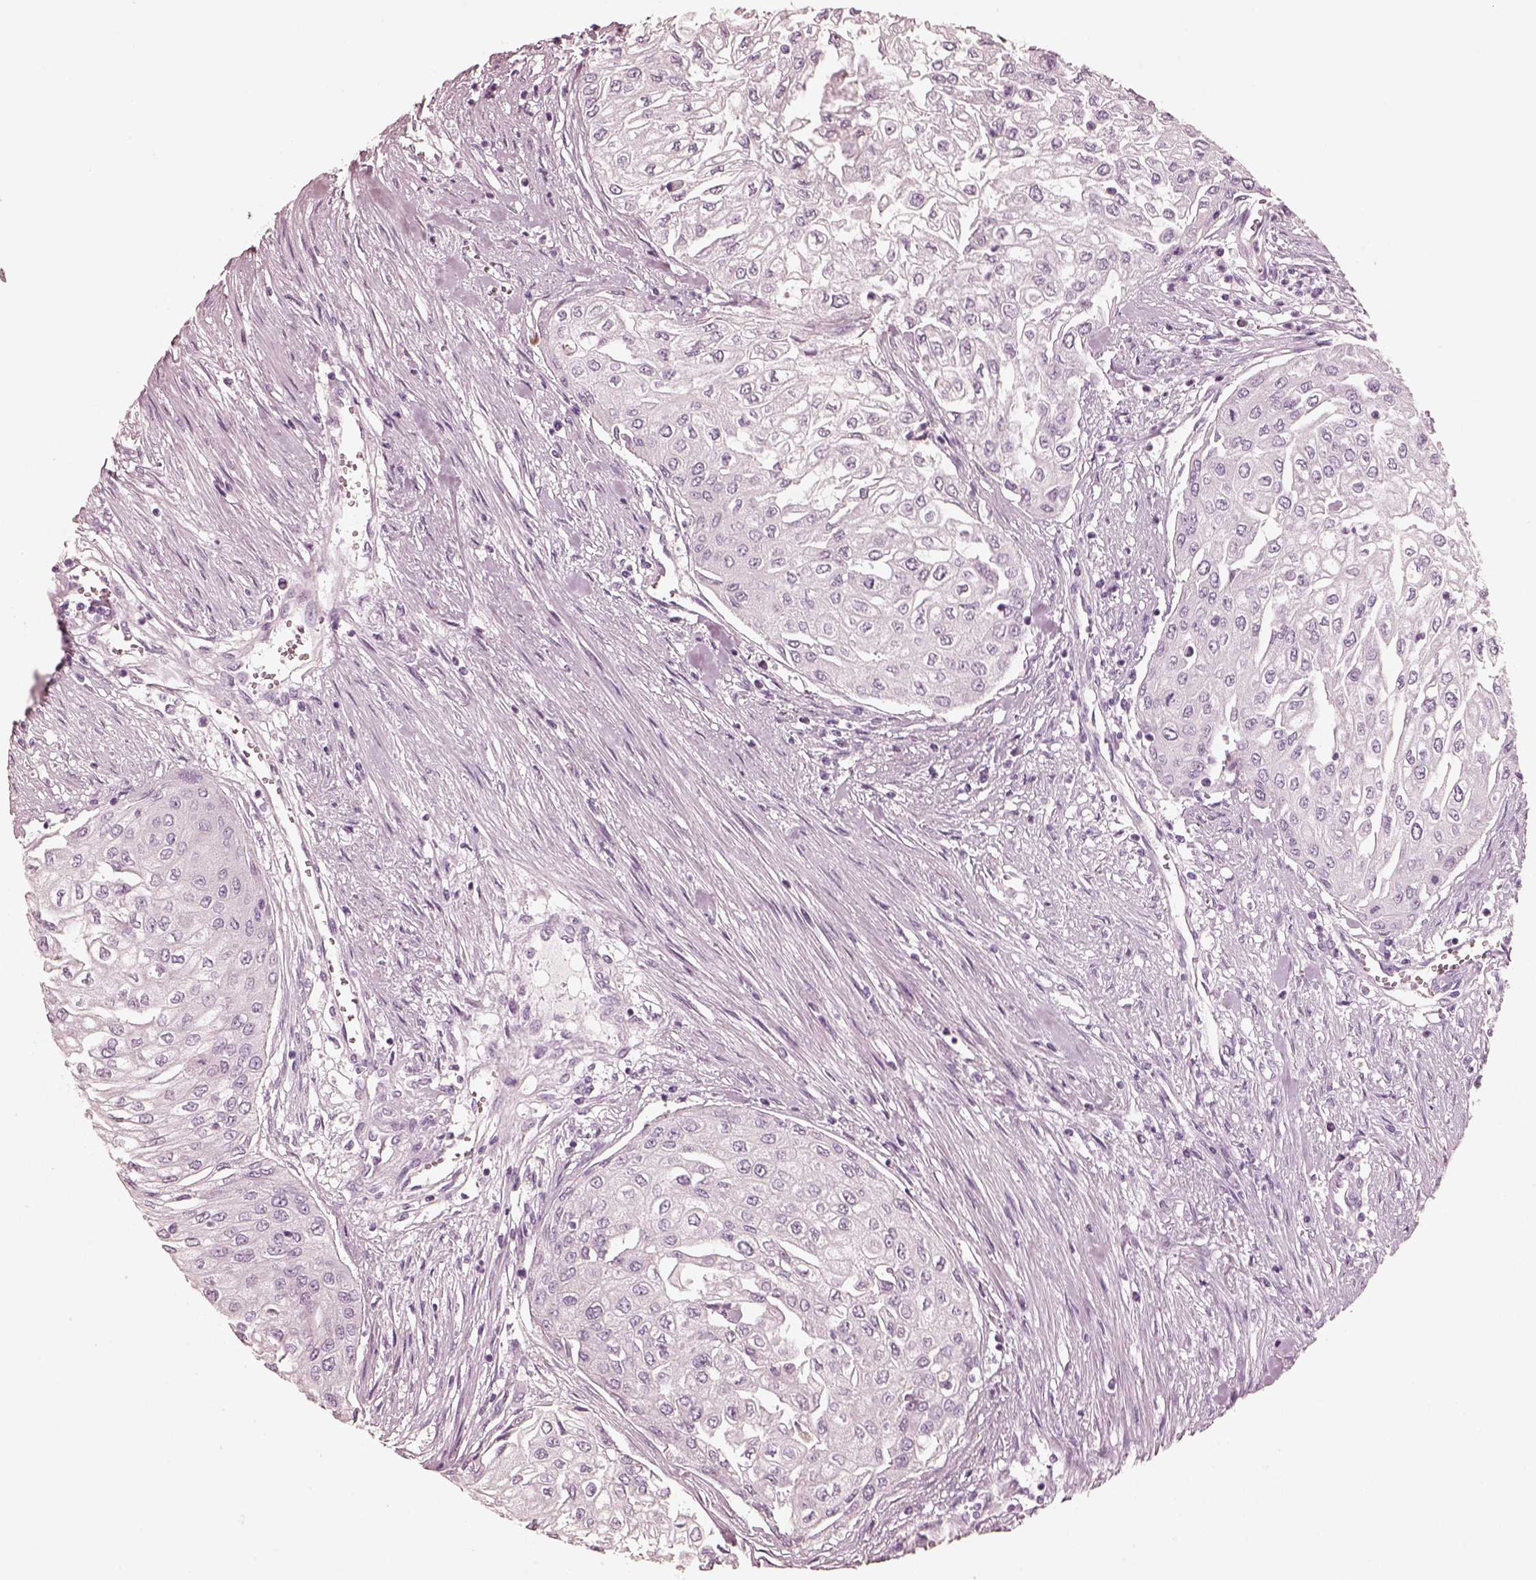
{"staining": {"intensity": "negative", "quantity": "none", "location": "none"}, "tissue": "urothelial cancer", "cell_type": "Tumor cells", "image_type": "cancer", "snomed": [{"axis": "morphology", "description": "Urothelial carcinoma, High grade"}, {"axis": "topography", "description": "Urinary bladder"}], "caption": "Urothelial cancer stained for a protein using immunohistochemistry (IHC) exhibits no positivity tumor cells.", "gene": "R3HDML", "patient": {"sex": "male", "age": 62}}